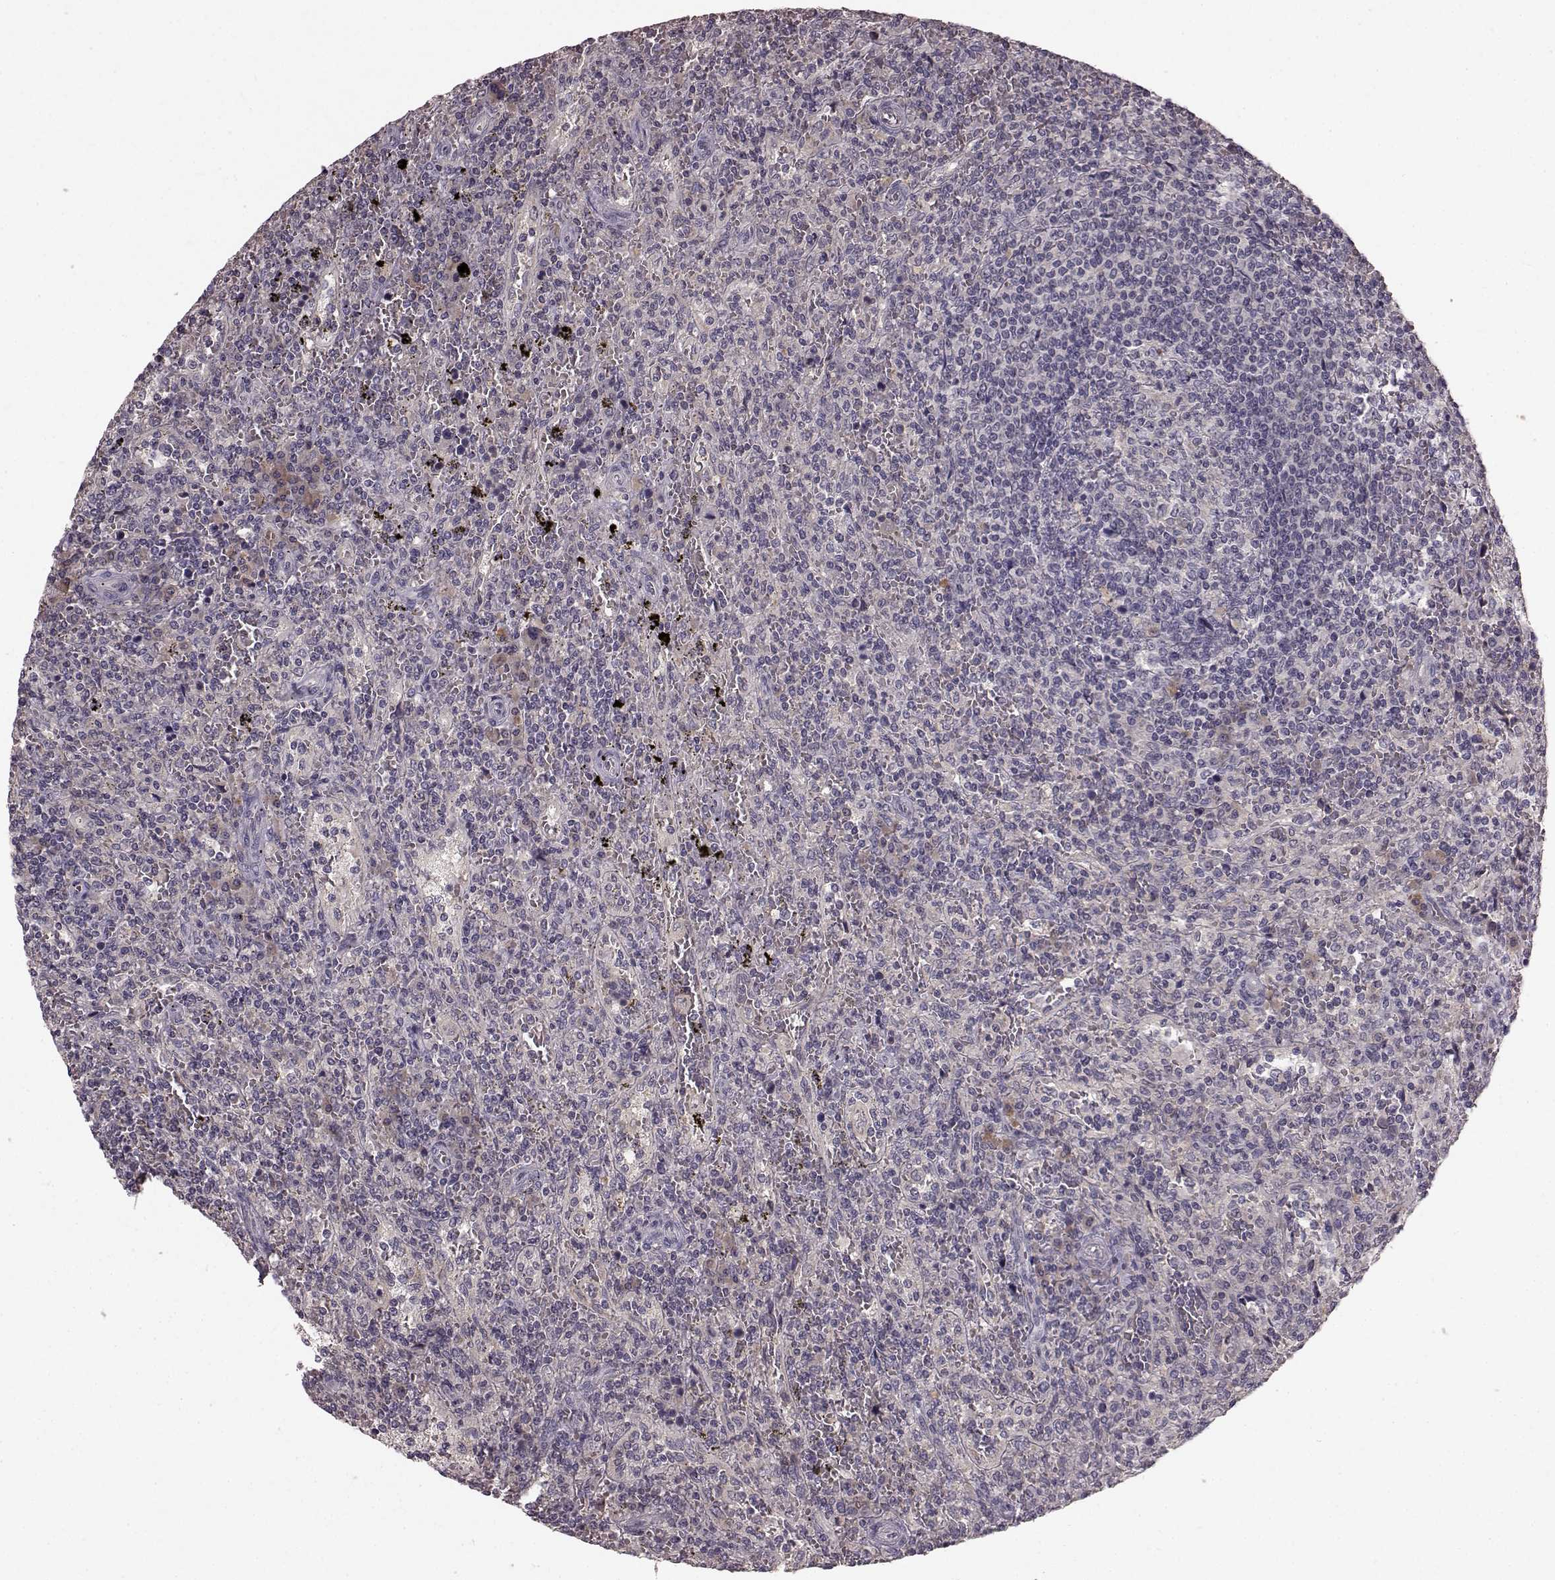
{"staining": {"intensity": "weak", "quantity": "<25%", "location": "cytoplasmic/membranous"}, "tissue": "lymphoma", "cell_type": "Tumor cells", "image_type": "cancer", "snomed": [{"axis": "morphology", "description": "Malignant lymphoma, non-Hodgkin's type, Low grade"}, {"axis": "topography", "description": "Spleen"}], "caption": "An image of lymphoma stained for a protein reveals no brown staining in tumor cells.", "gene": "SLC22A18", "patient": {"sex": "male", "age": 62}}